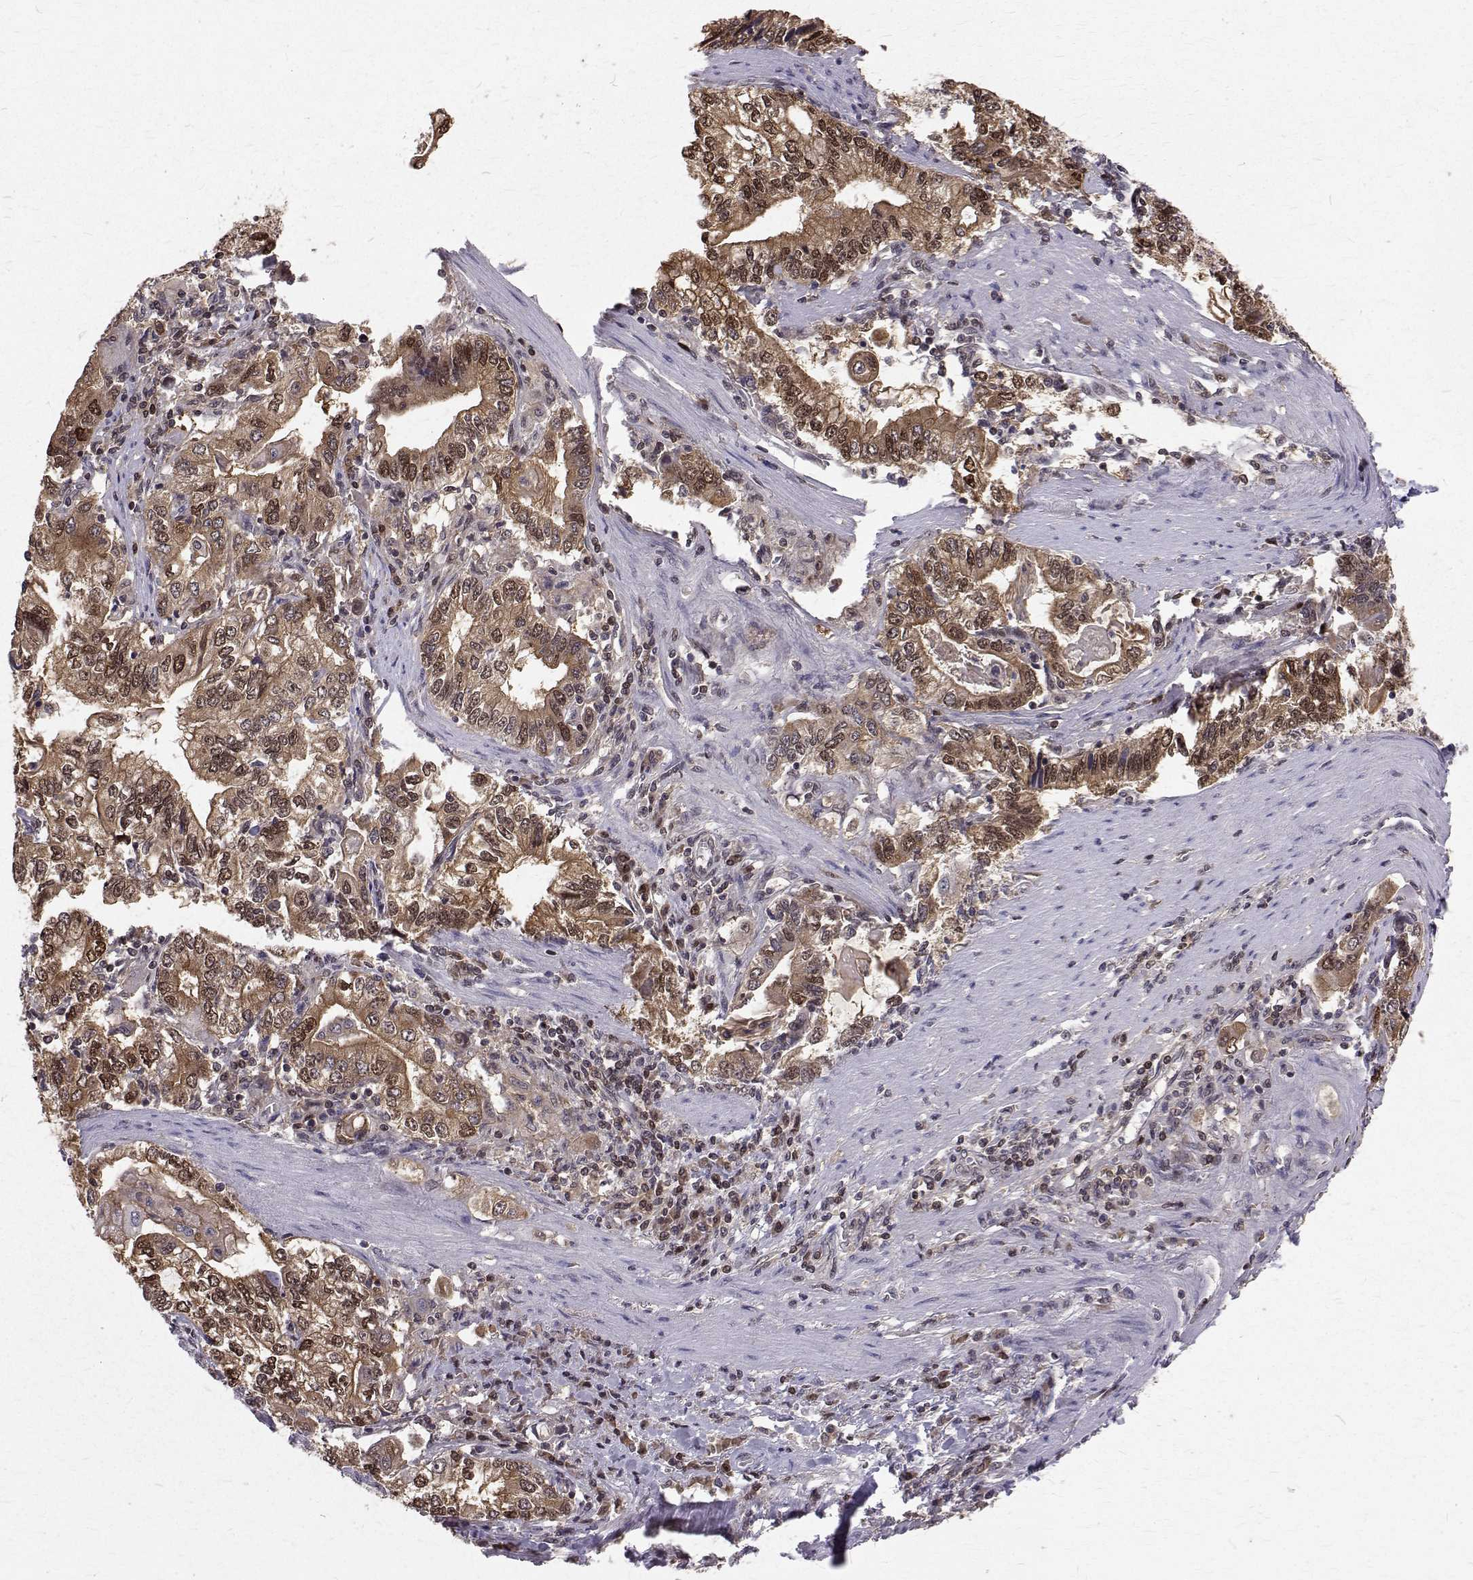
{"staining": {"intensity": "moderate", "quantity": ">75%", "location": "cytoplasmic/membranous,nuclear"}, "tissue": "stomach cancer", "cell_type": "Tumor cells", "image_type": "cancer", "snomed": [{"axis": "morphology", "description": "Adenocarcinoma, NOS"}, {"axis": "topography", "description": "Stomach, lower"}], "caption": "Protein analysis of stomach cancer tissue shows moderate cytoplasmic/membranous and nuclear positivity in approximately >75% of tumor cells.", "gene": "NIF3L1", "patient": {"sex": "female", "age": 72}}